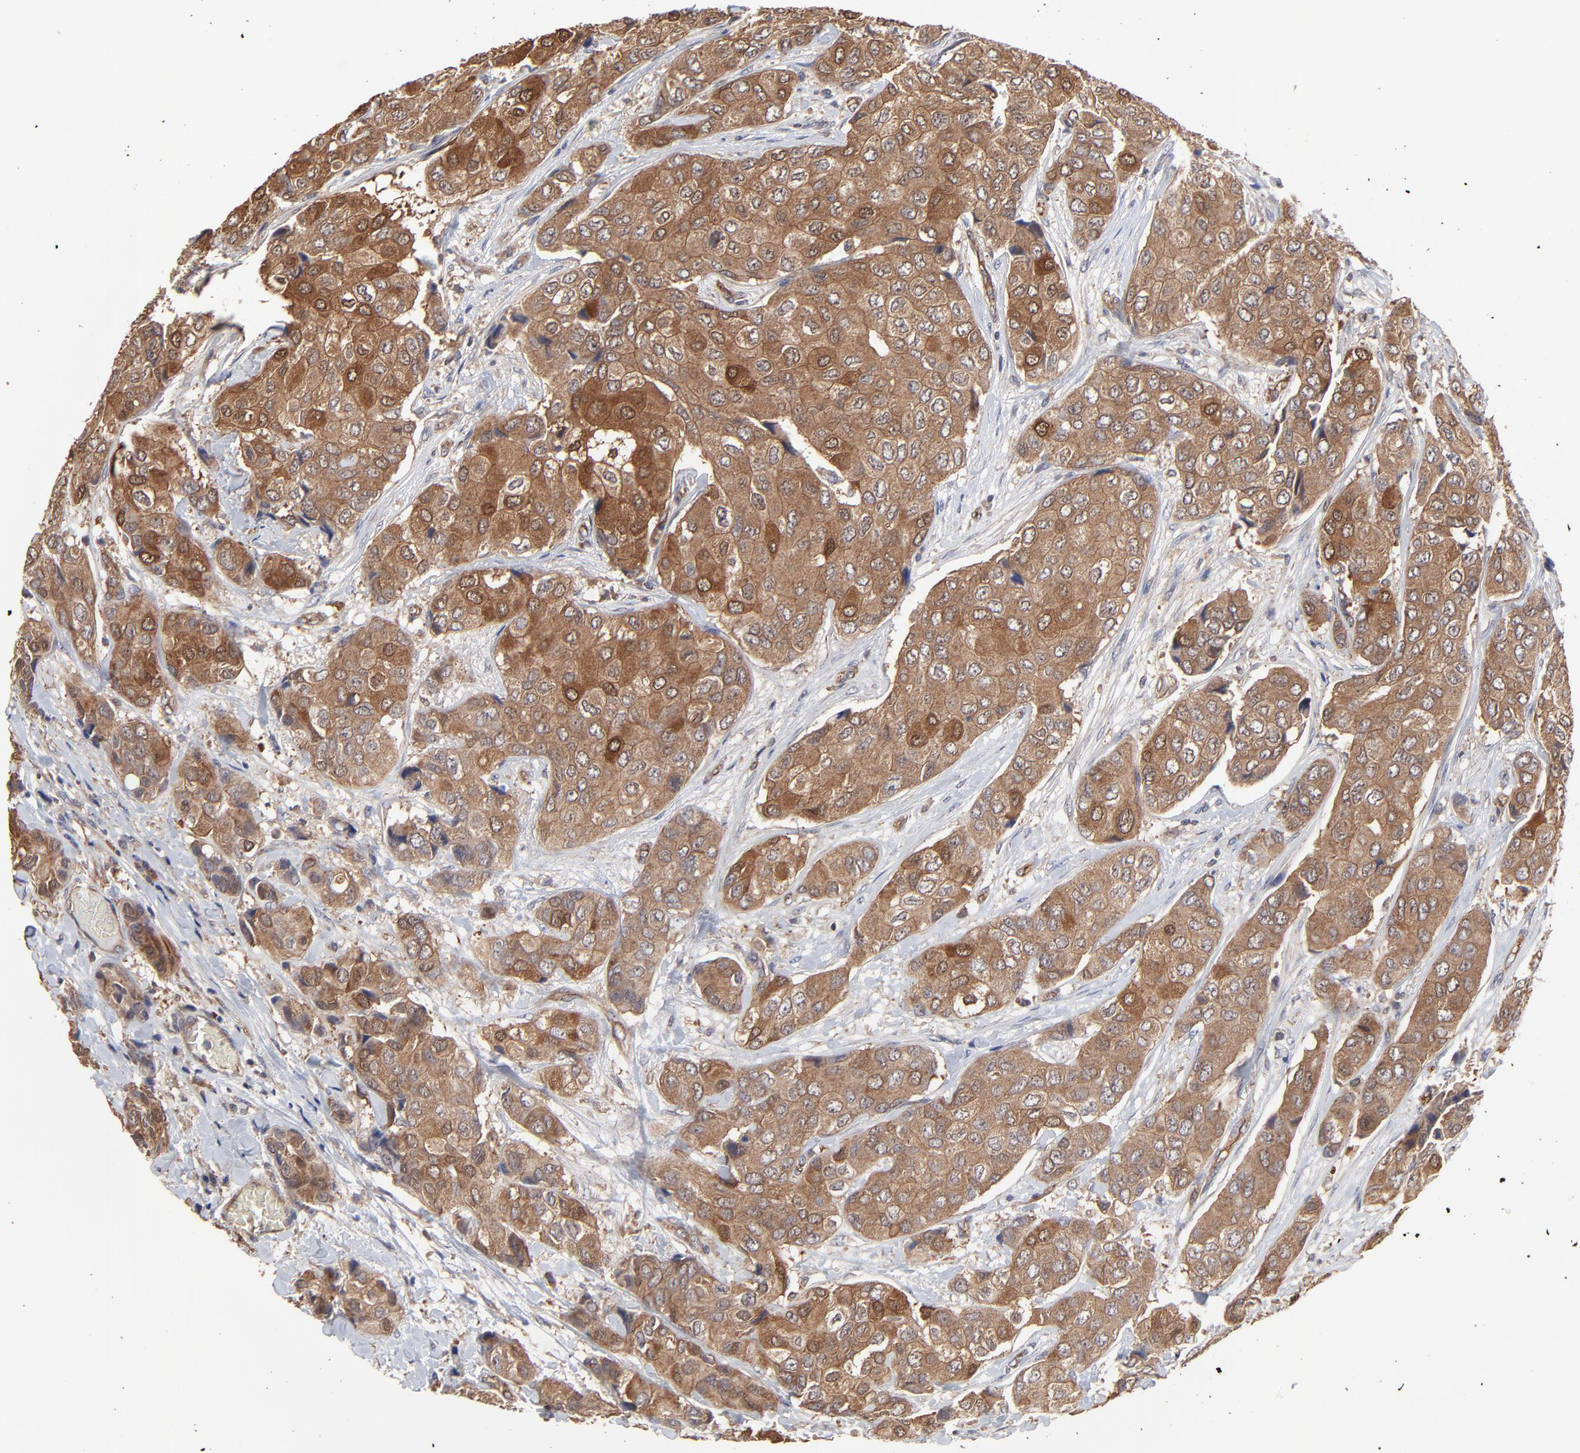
{"staining": {"intensity": "moderate", "quantity": ">75%", "location": "cytoplasmic/membranous"}, "tissue": "breast cancer", "cell_type": "Tumor cells", "image_type": "cancer", "snomed": [{"axis": "morphology", "description": "Duct carcinoma"}, {"axis": "topography", "description": "Breast"}], "caption": "DAB immunohistochemical staining of human intraductal carcinoma (breast) exhibits moderate cytoplasmic/membranous protein expression in approximately >75% of tumor cells. The protein of interest is shown in brown color, while the nuclei are stained blue.", "gene": "ARMT1", "patient": {"sex": "female", "age": 68}}